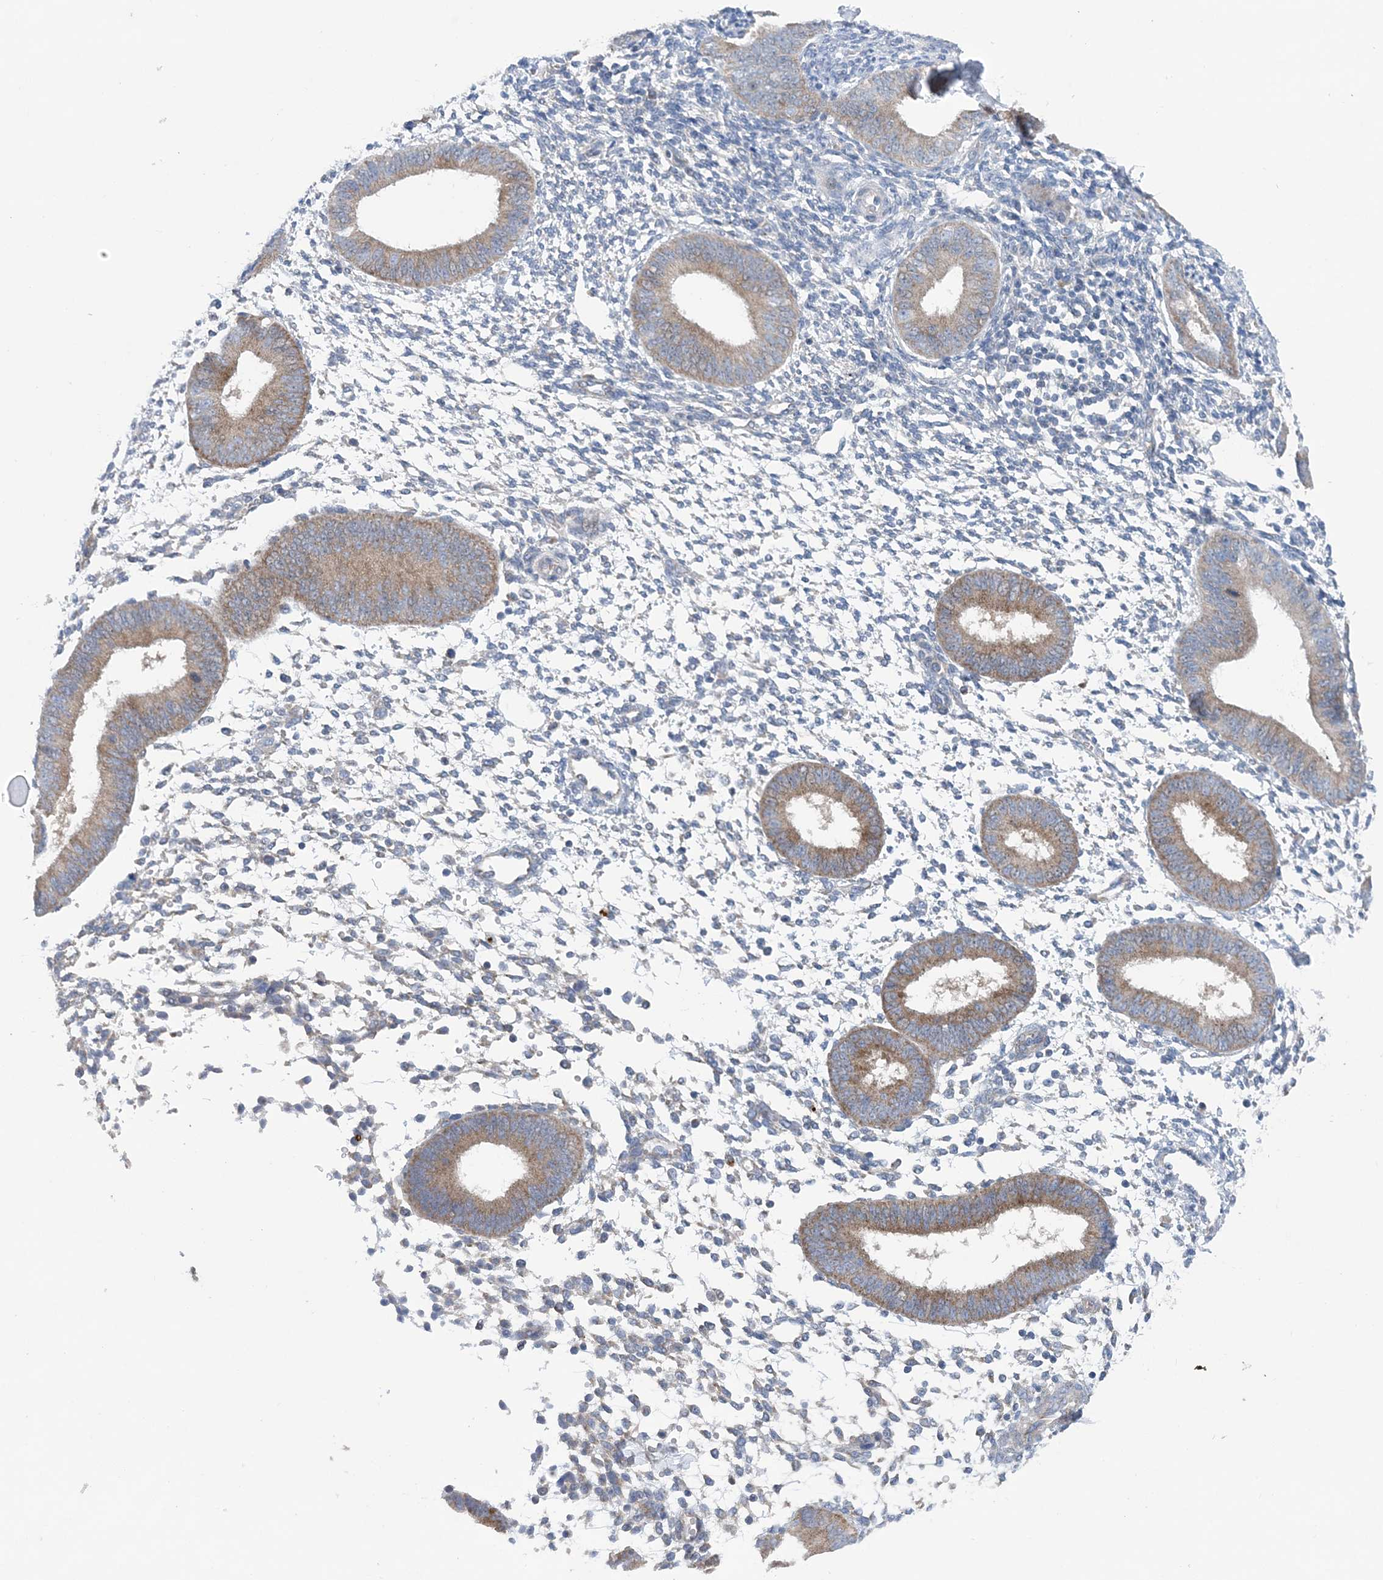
{"staining": {"intensity": "negative", "quantity": "none", "location": "none"}, "tissue": "endometrium", "cell_type": "Cells in endometrial stroma", "image_type": "normal", "snomed": [{"axis": "morphology", "description": "Normal tissue, NOS"}, {"axis": "topography", "description": "Uterus"}, {"axis": "topography", "description": "Endometrium"}], "caption": "High magnification brightfield microscopy of benign endometrium stained with DAB (brown) and counterstained with hematoxylin (blue): cells in endometrial stroma show no significant staining. Nuclei are stained in blue.", "gene": "COPE", "patient": {"sex": "female", "age": 48}}